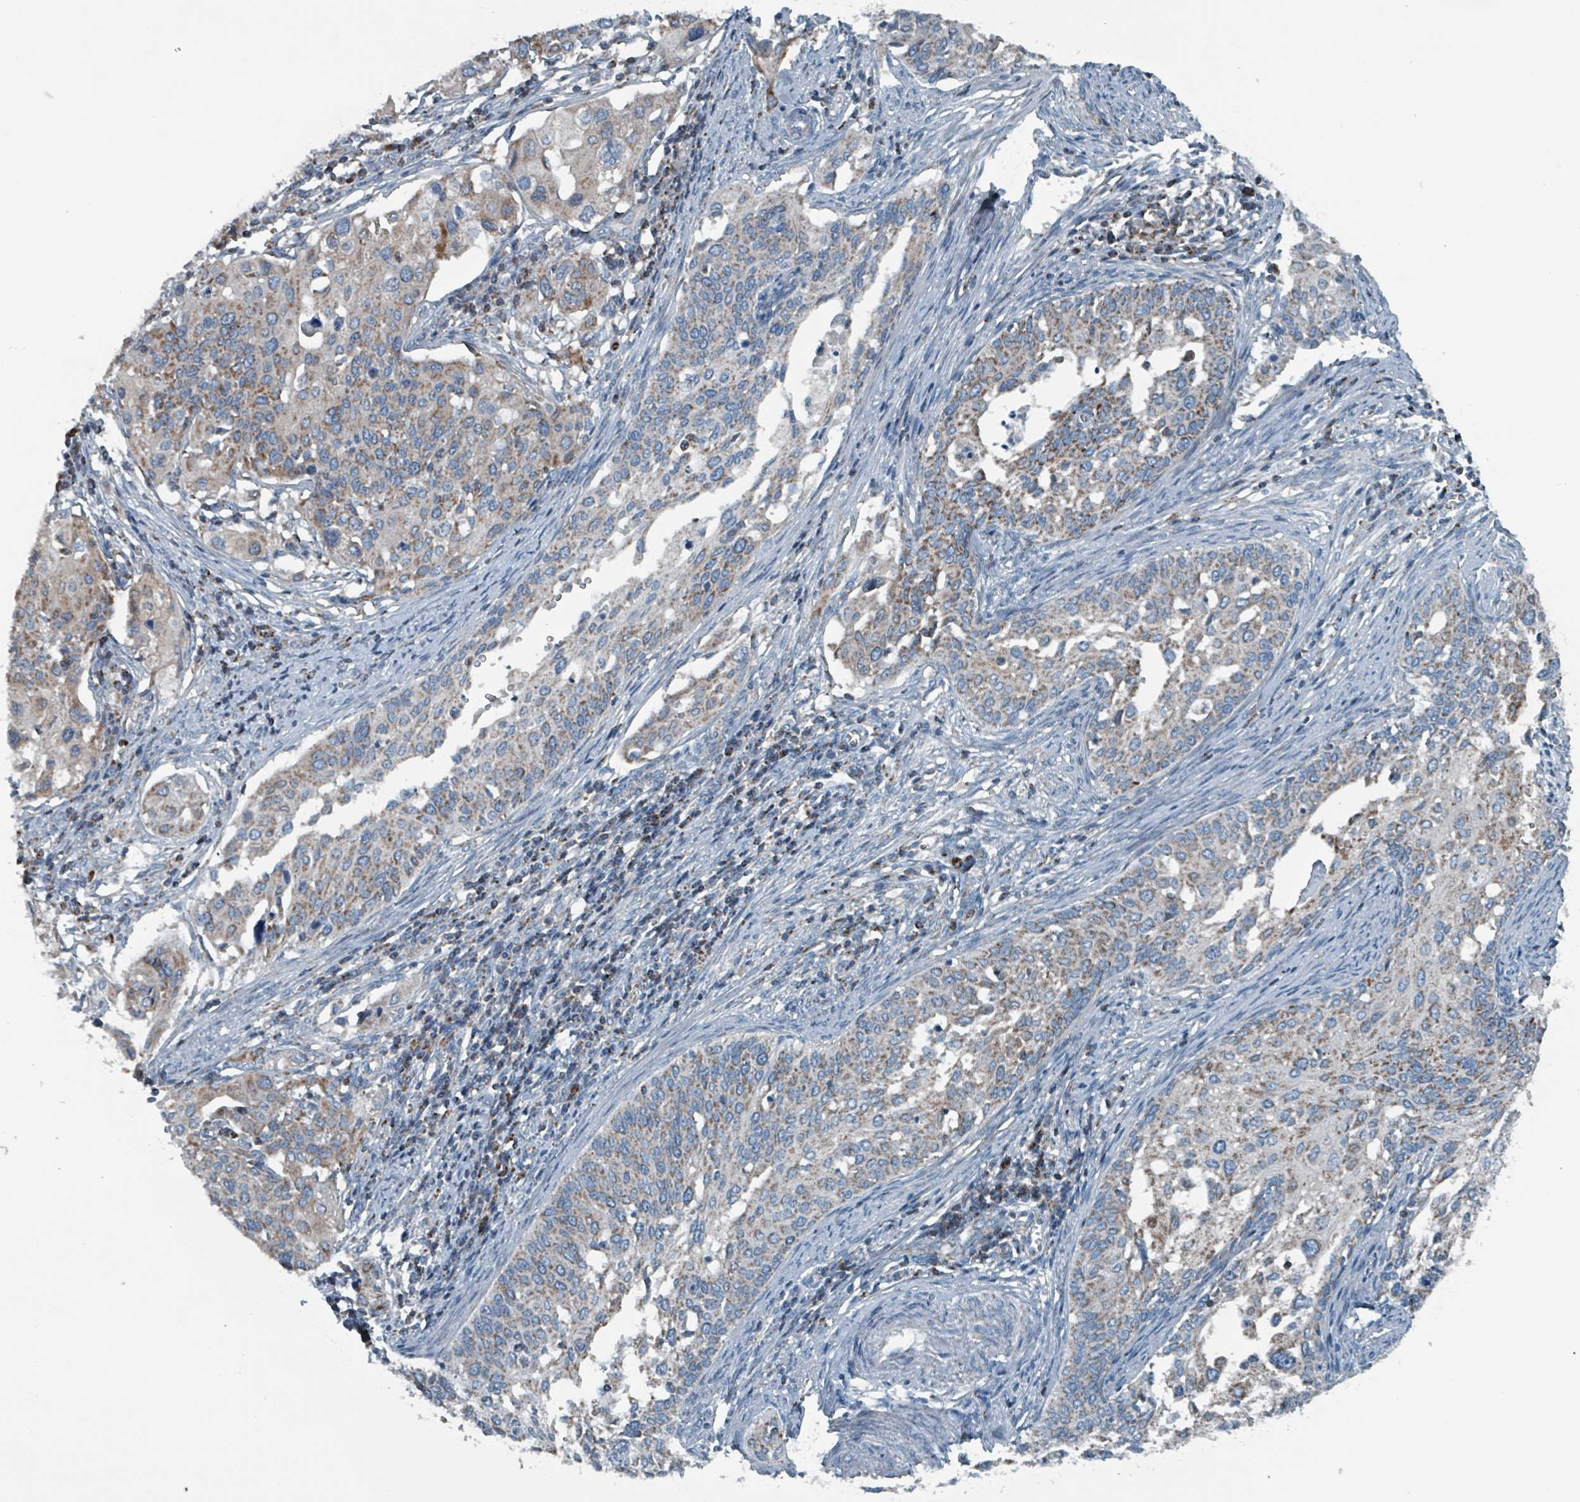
{"staining": {"intensity": "moderate", "quantity": ">75%", "location": "cytoplasmic/membranous"}, "tissue": "cervical cancer", "cell_type": "Tumor cells", "image_type": "cancer", "snomed": [{"axis": "morphology", "description": "Squamous cell carcinoma, NOS"}, {"axis": "topography", "description": "Cervix"}], "caption": "Immunohistochemical staining of cervical cancer (squamous cell carcinoma) displays moderate cytoplasmic/membranous protein positivity in approximately >75% of tumor cells. The staining was performed using DAB, with brown indicating positive protein expression. Nuclei are stained blue with hematoxylin.", "gene": "ABHD18", "patient": {"sex": "female", "age": 44}}